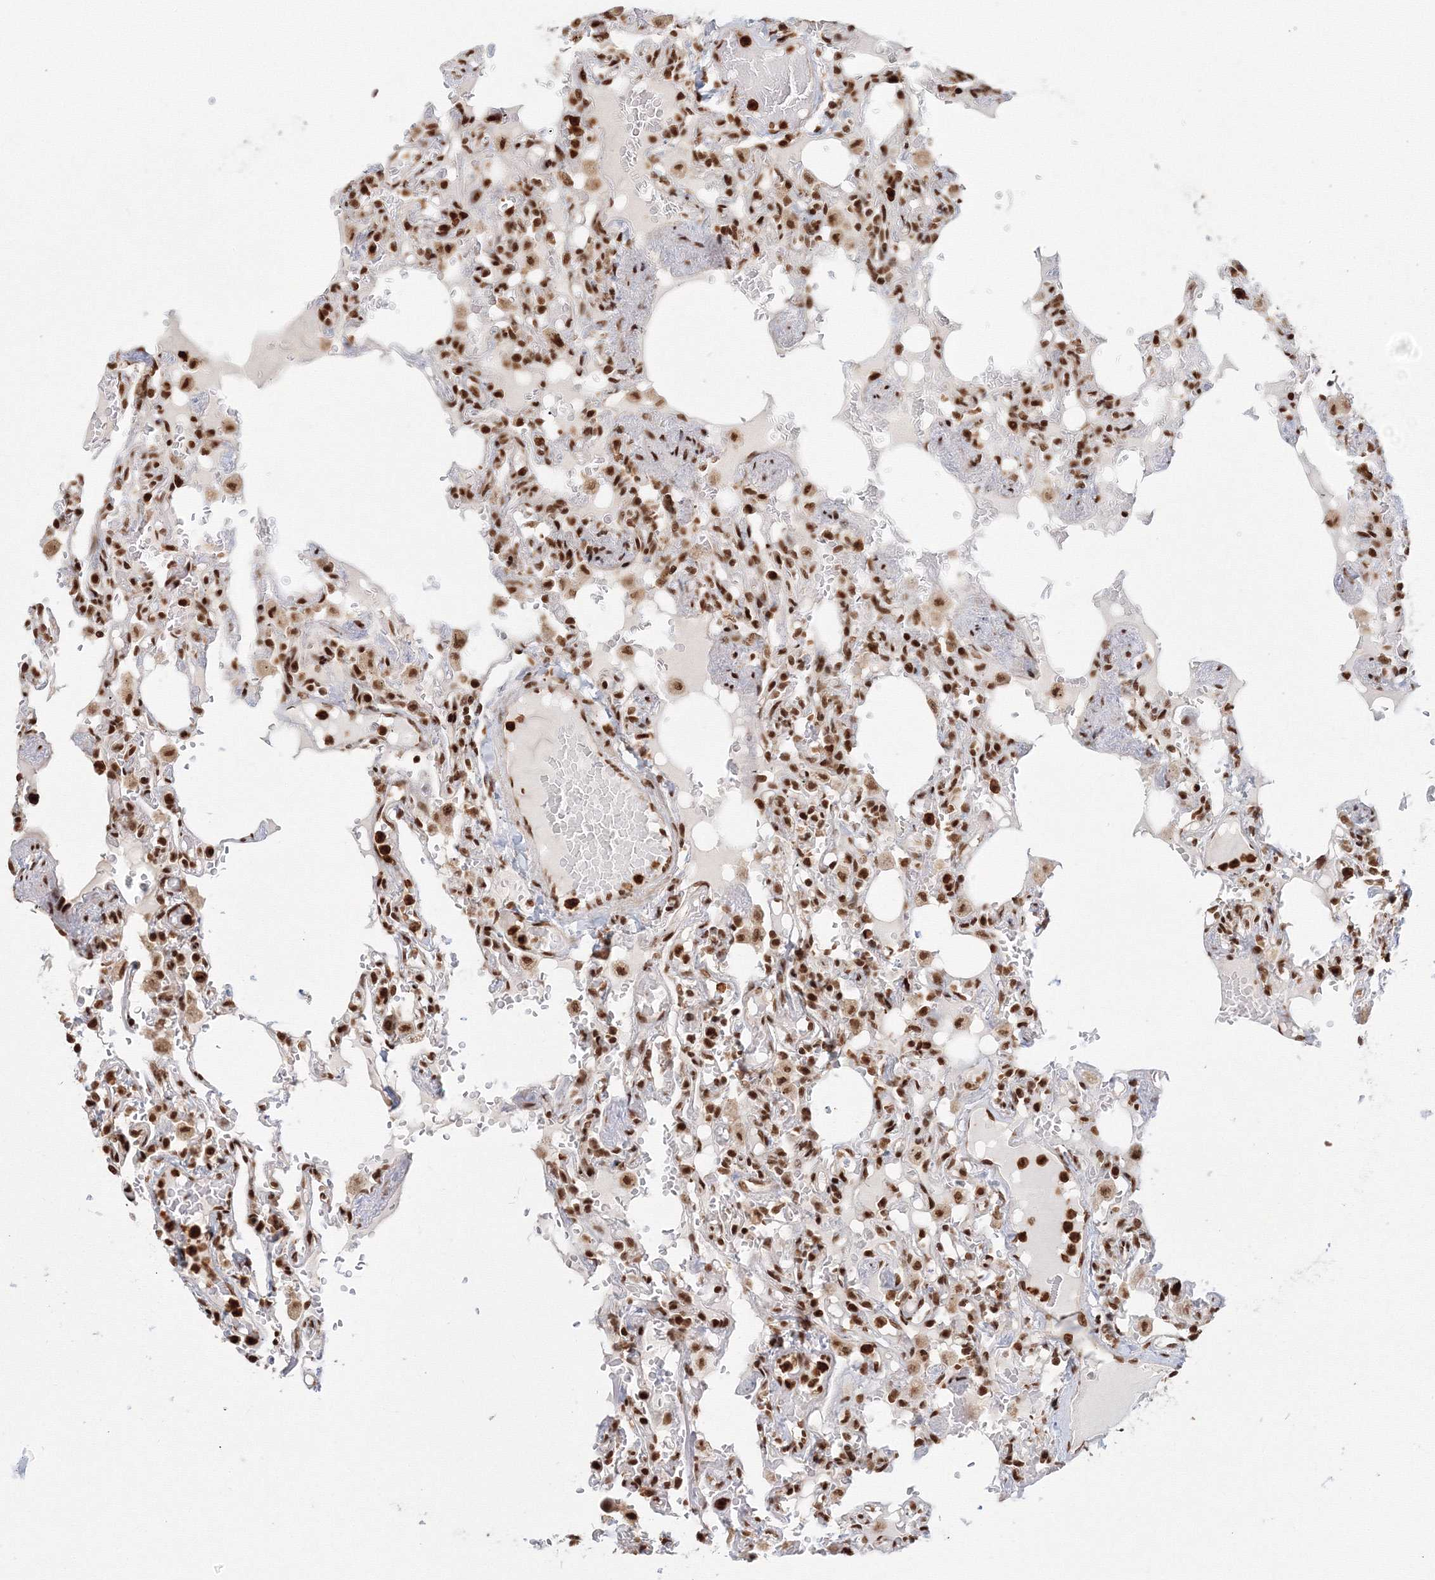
{"staining": {"intensity": "strong", "quantity": ">75%", "location": "nuclear"}, "tissue": "lung", "cell_type": "Alveolar cells", "image_type": "normal", "snomed": [{"axis": "morphology", "description": "Normal tissue, NOS"}, {"axis": "topography", "description": "Lung"}], "caption": "Approximately >75% of alveolar cells in unremarkable lung show strong nuclear protein expression as visualized by brown immunohistochemical staining.", "gene": "KIF20A", "patient": {"sex": "male", "age": 21}}